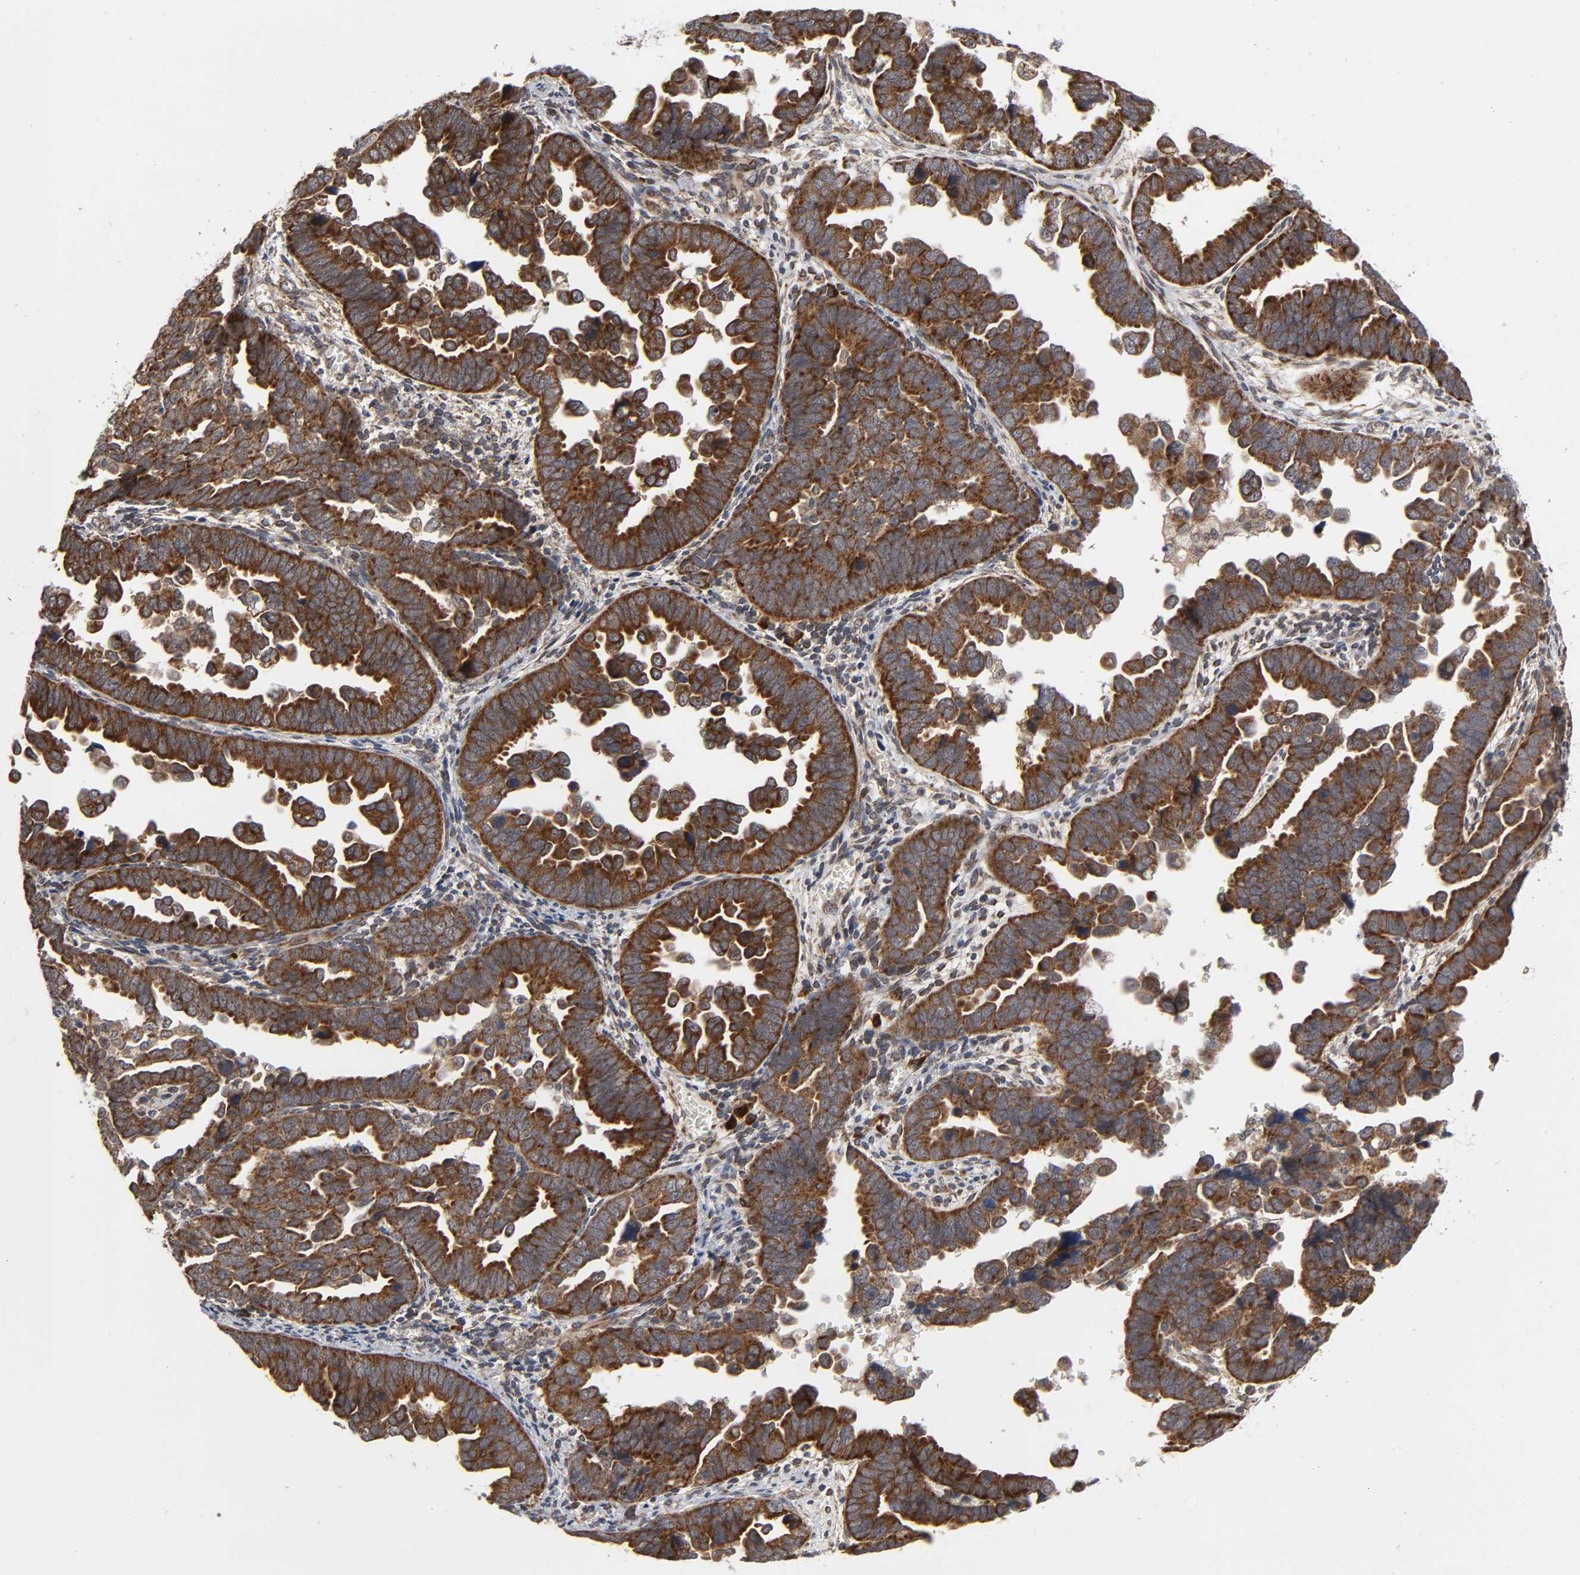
{"staining": {"intensity": "strong", "quantity": ">75%", "location": "cytoplasmic/membranous"}, "tissue": "endometrial cancer", "cell_type": "Tumor cells", "image_type": "cancer", "snomed": [{"axis": "morphology", "description": "Adenocarcinoma, NOS"}, {"axis": "topography", "description": "Endometrium"}], "caption": "Brown immunohistochemical staining in human endometrial cancer (adenocarcinoma) reveals strong cytoplasmic/membranous positivity in about >75% of tumor cells. The staining was performed using DAB (3,3'-diaminobenzidine), with brown indicating positive protein expression. Nuclei are stained blue with hematoxylin.", "gene": "SLC30A9", "patient": {"sex": "female", "age": 75}}